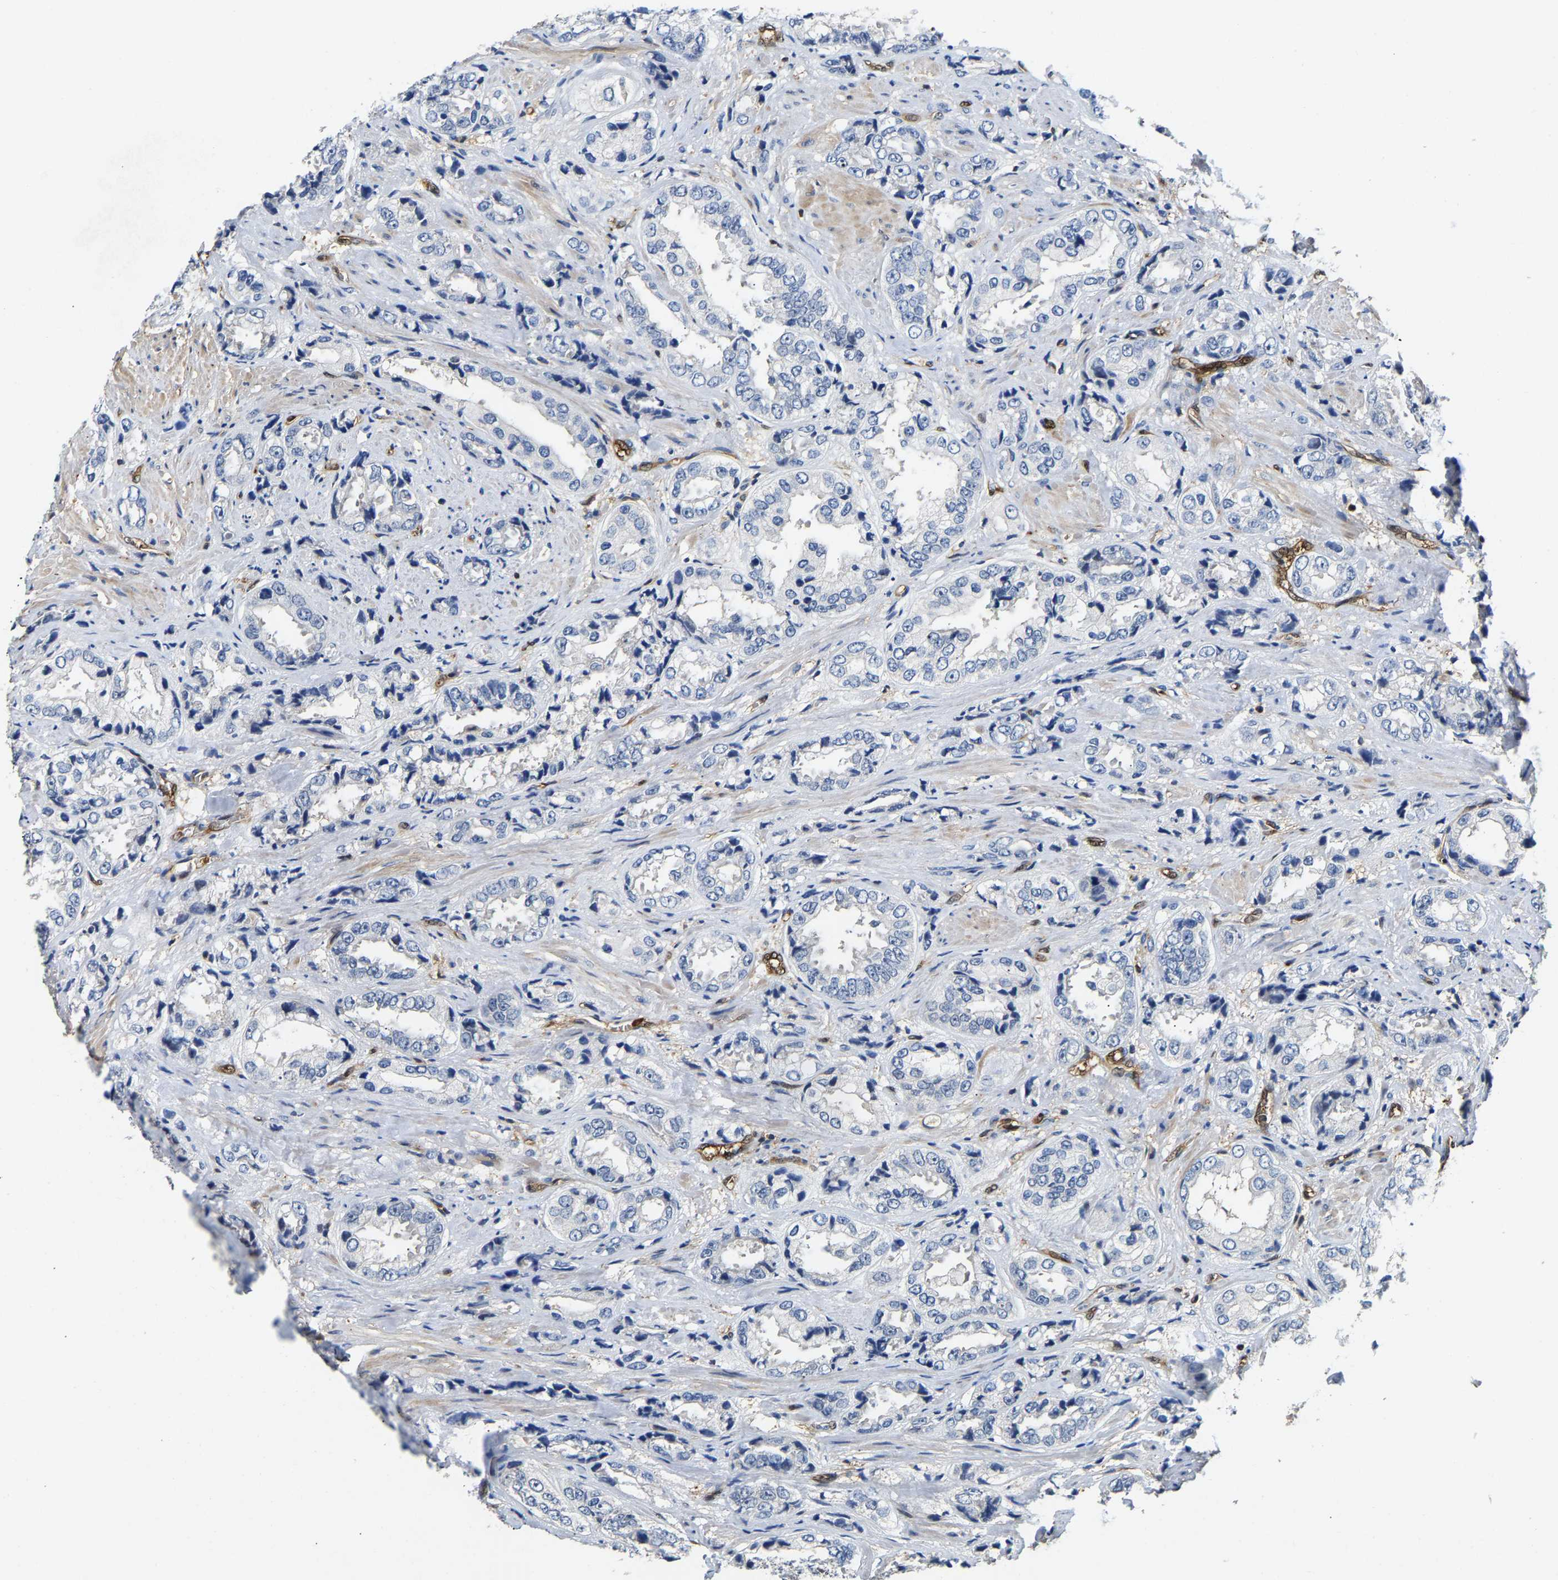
{"staining": {"intensity": "negative", "quantity": "none", "location": "none"}, "tissue": "prostate cancer", "cell_type": "Tumor cells", "image_type": "cancer", "snomed": [{"axis": "morphology", "description": "Adenocarcinoma, High grade"}, {"axis": "topography", "description": "Prostate"}], "caption": "This is an immunohistochemistry (IHC) micrograph of adenocarcinoma (high-grade) (prostate). There is no expression in tumor cells.", "gene": "GIMAP7", "patient": {"sex": "male", "age": 61}}